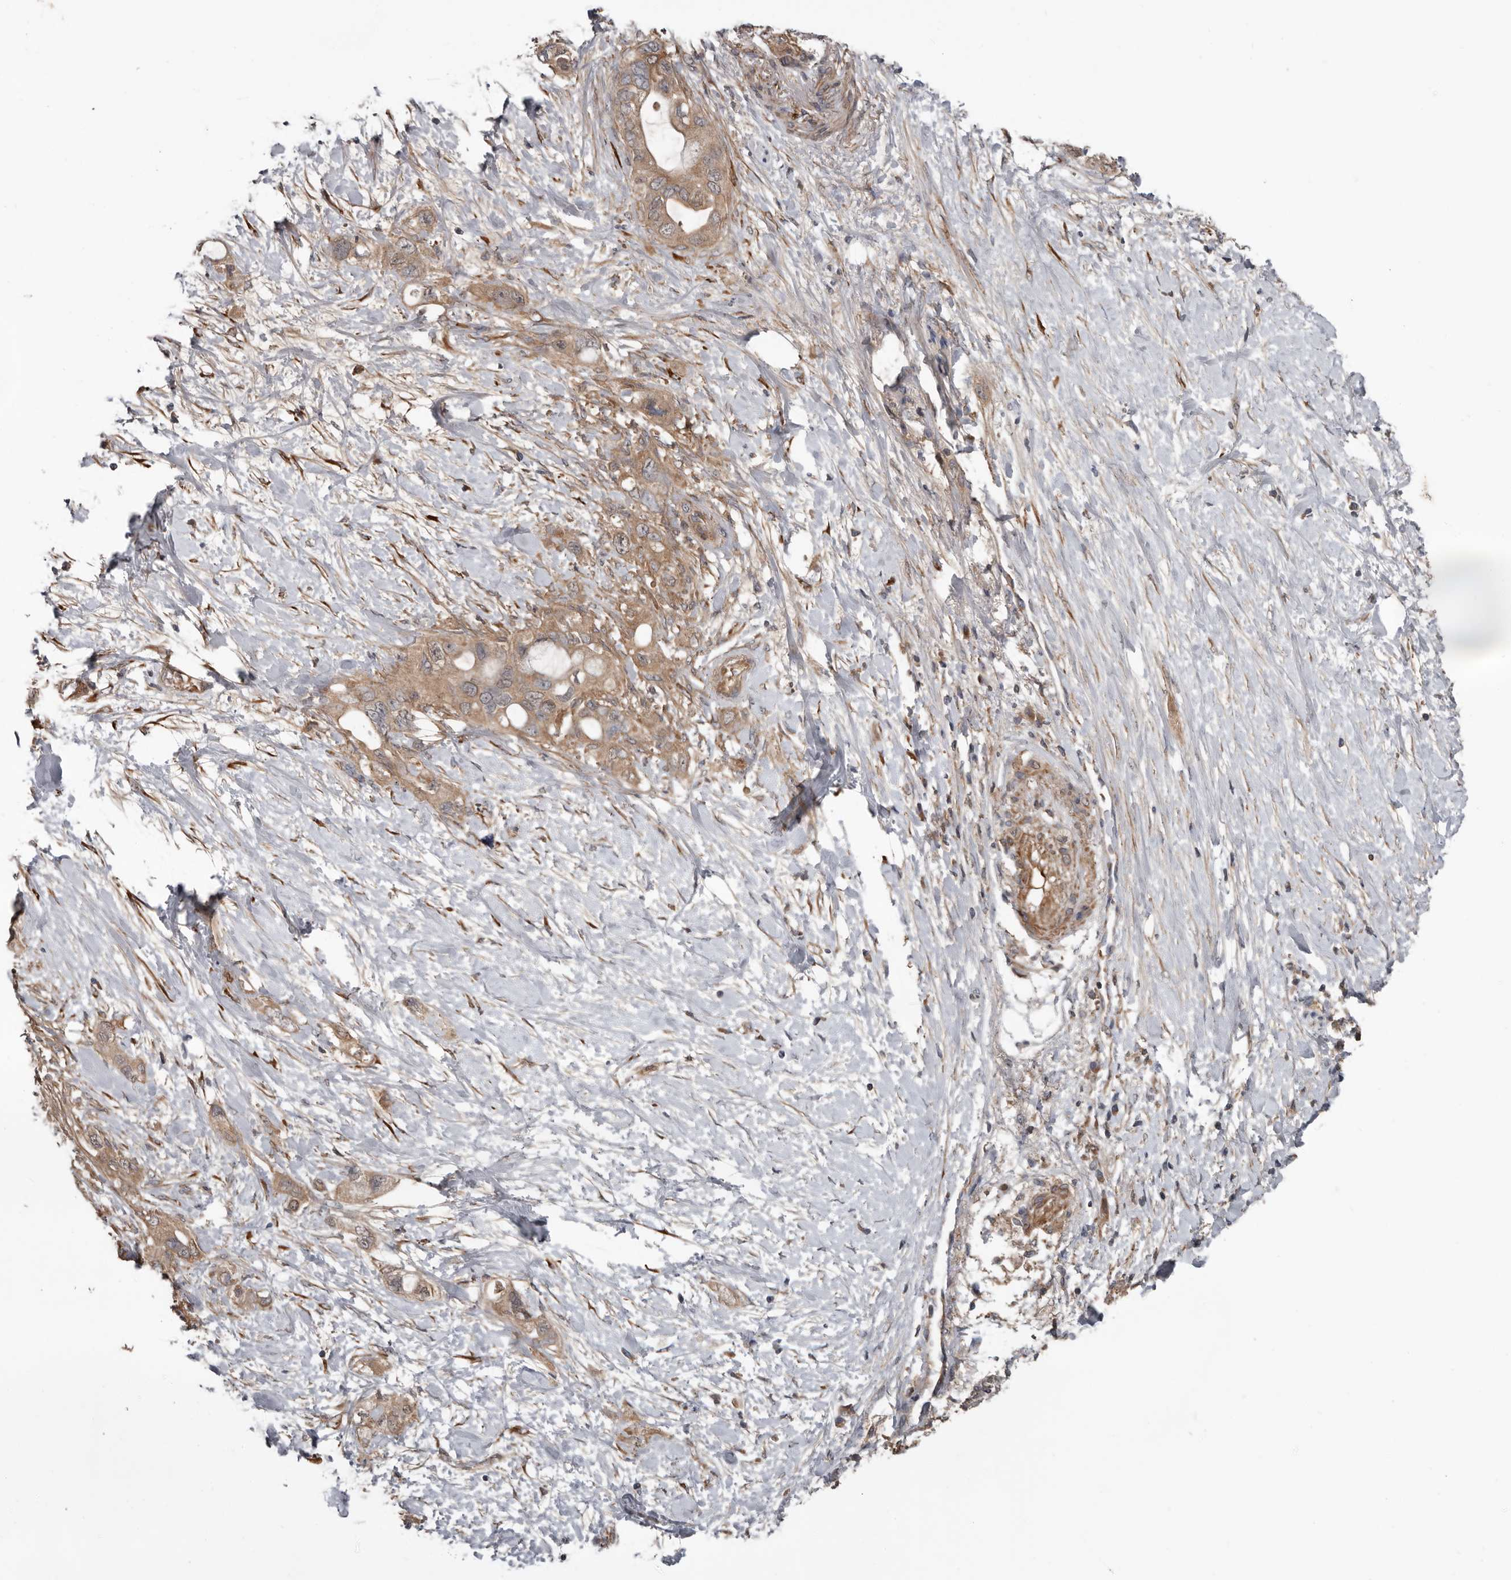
{"staining": {"intensity": "moderate", "quantity": ">75%", "location": "cytoplasmic/membranous"}, "tissue": "pancreatic cancer", "cell_type": "Tumor cells", "image_type": "cancer", "snomed": [{"axis": "morphology", "description": "Adenocarcinoma, NOS"}, {"axis": "topography", "description": "Pancreas"}], "caption": "Immunohistochemical staining of human adenocarcinoma (pancreatic) reveals moderate cytoplasmic/membranous protein staining in approximately >75% of tumor cells.", "gene": "DNAJB4", "patient": {"sex": "female", "age": 56}}